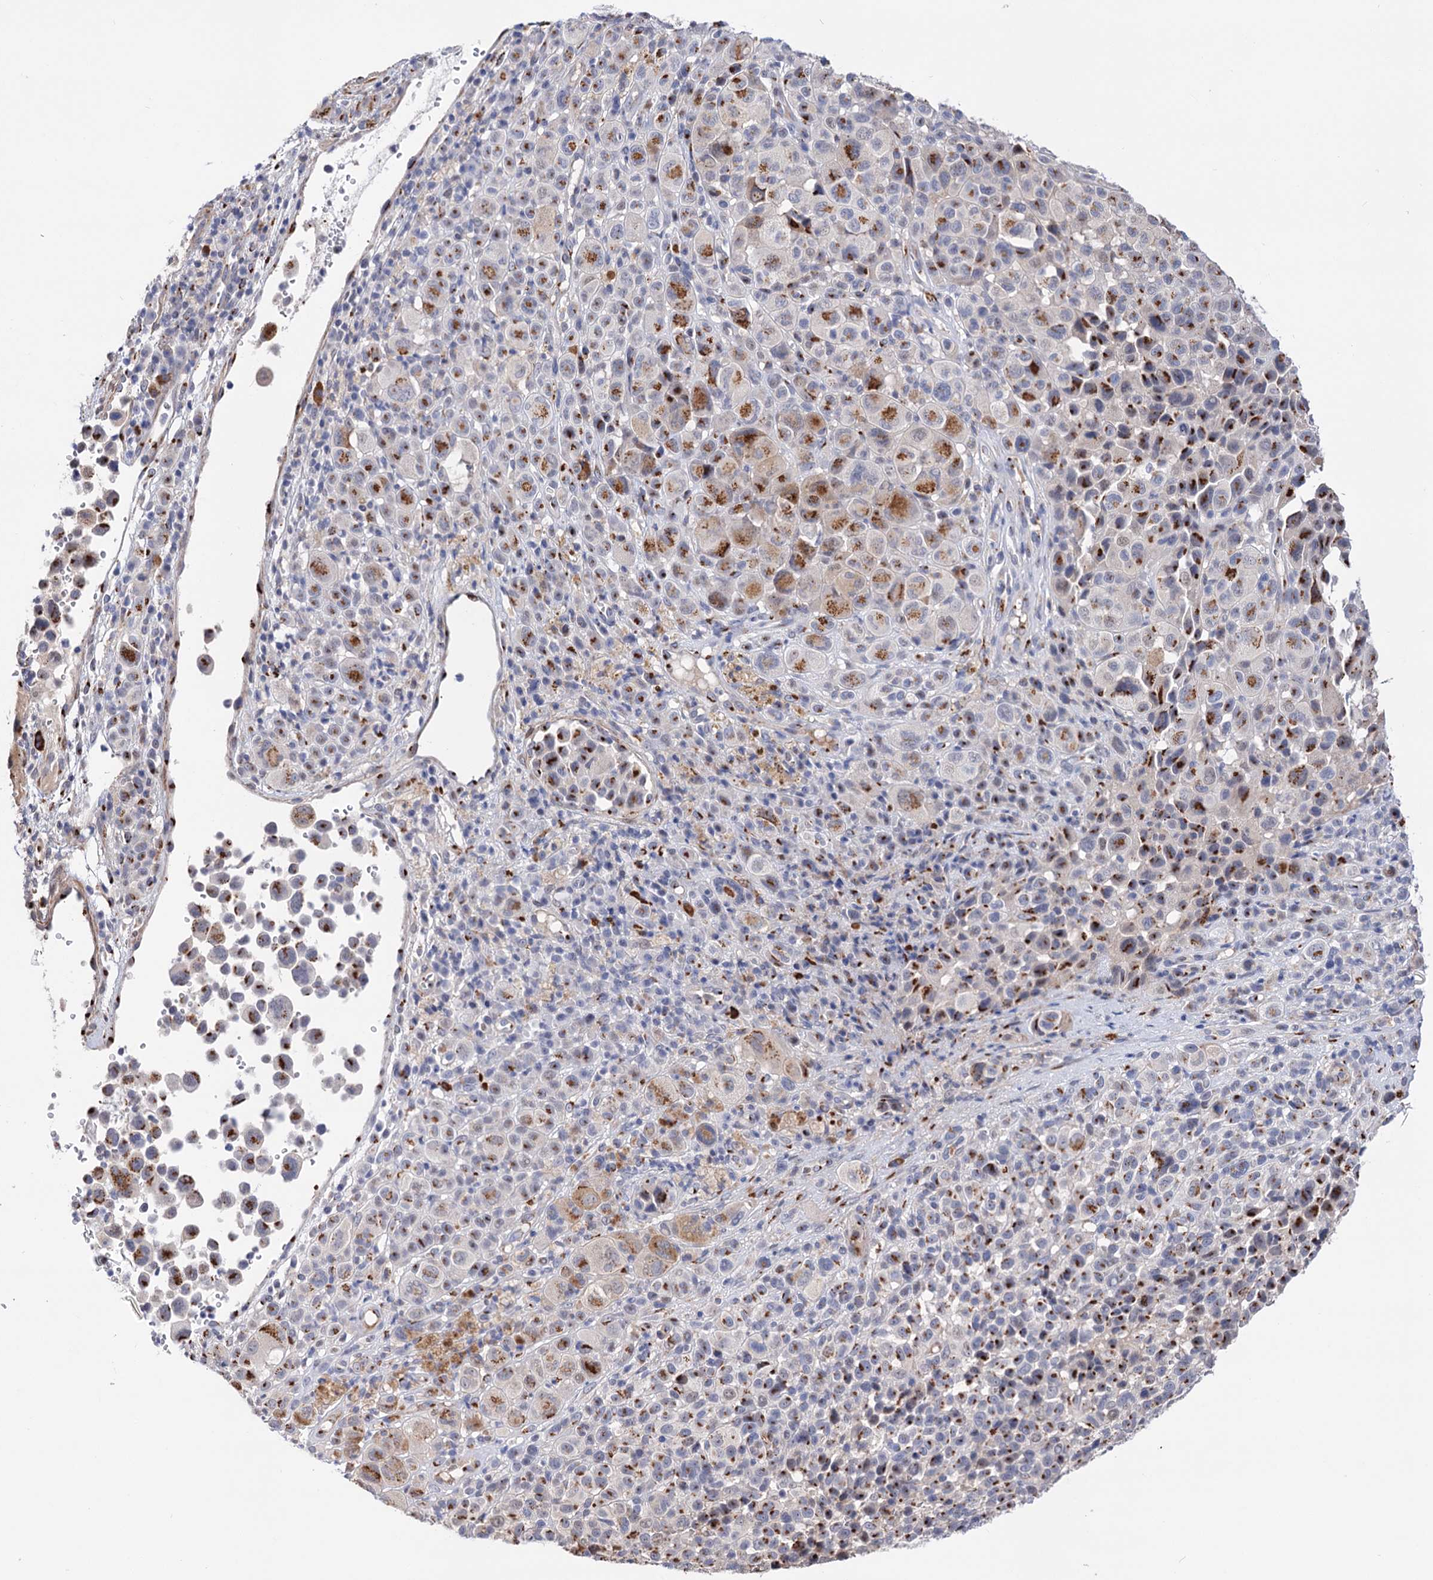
{"staining": {"intensity": "moderate", "quantity": ">75%", "location": "cytoplasmic/membranous"}, "tissue": "melanoma", "cell_type": "Tumor cells", "image_type": "cancer", "snomed": [{"axis": "morphology", "description": "Malignant melanoma, NOS"}, {"axis": "topography", "description": "Skin of trunk"}], "caption": "Melanoma stained with a brown dye shows moderate cytoplasmic/membranous positive positivity in approximately >75% of tumor cells.", "gene": "C11orf96", "patient": {"sex": "male", "age": 71}}